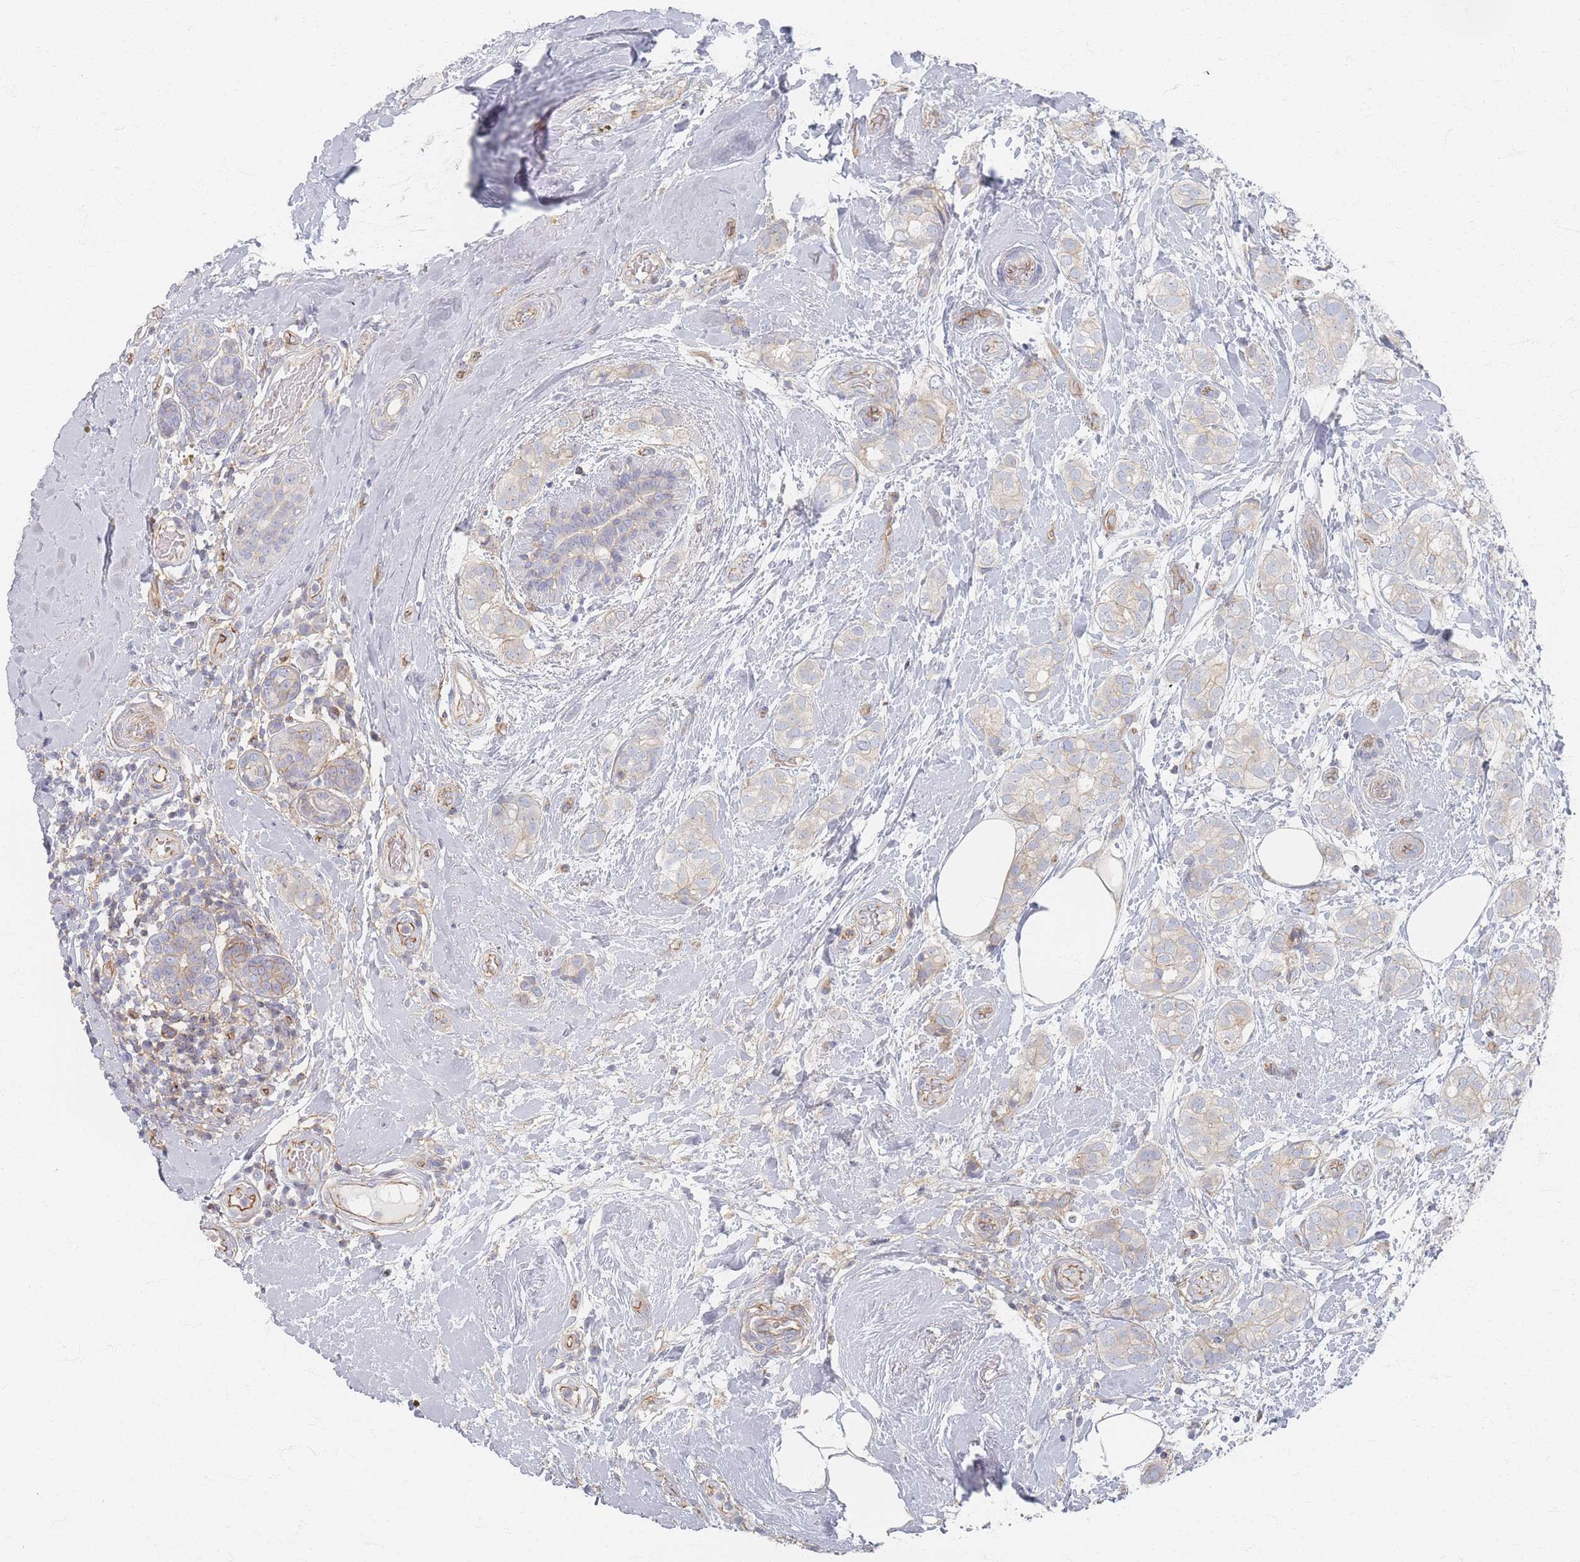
{"staining": {"intensity": "weak", "quantity": "<25%", "location": "cytoplasmic/membranous"}, "tissue": "breast cancer", "cell_type": "Tumor cells", "image_type": "cancer", "snomed": [{"axis": "morphology", "description": "Duct carcinoma"}, {"axis": "topography", "description": "Breast"}], "caption": "This is an immunohistochemistry (IHC) micrograph of breast cancer. There is no expression in tumor cells.", "gene": "GNB1", "patient": {"sex": "female", "age": 73}}